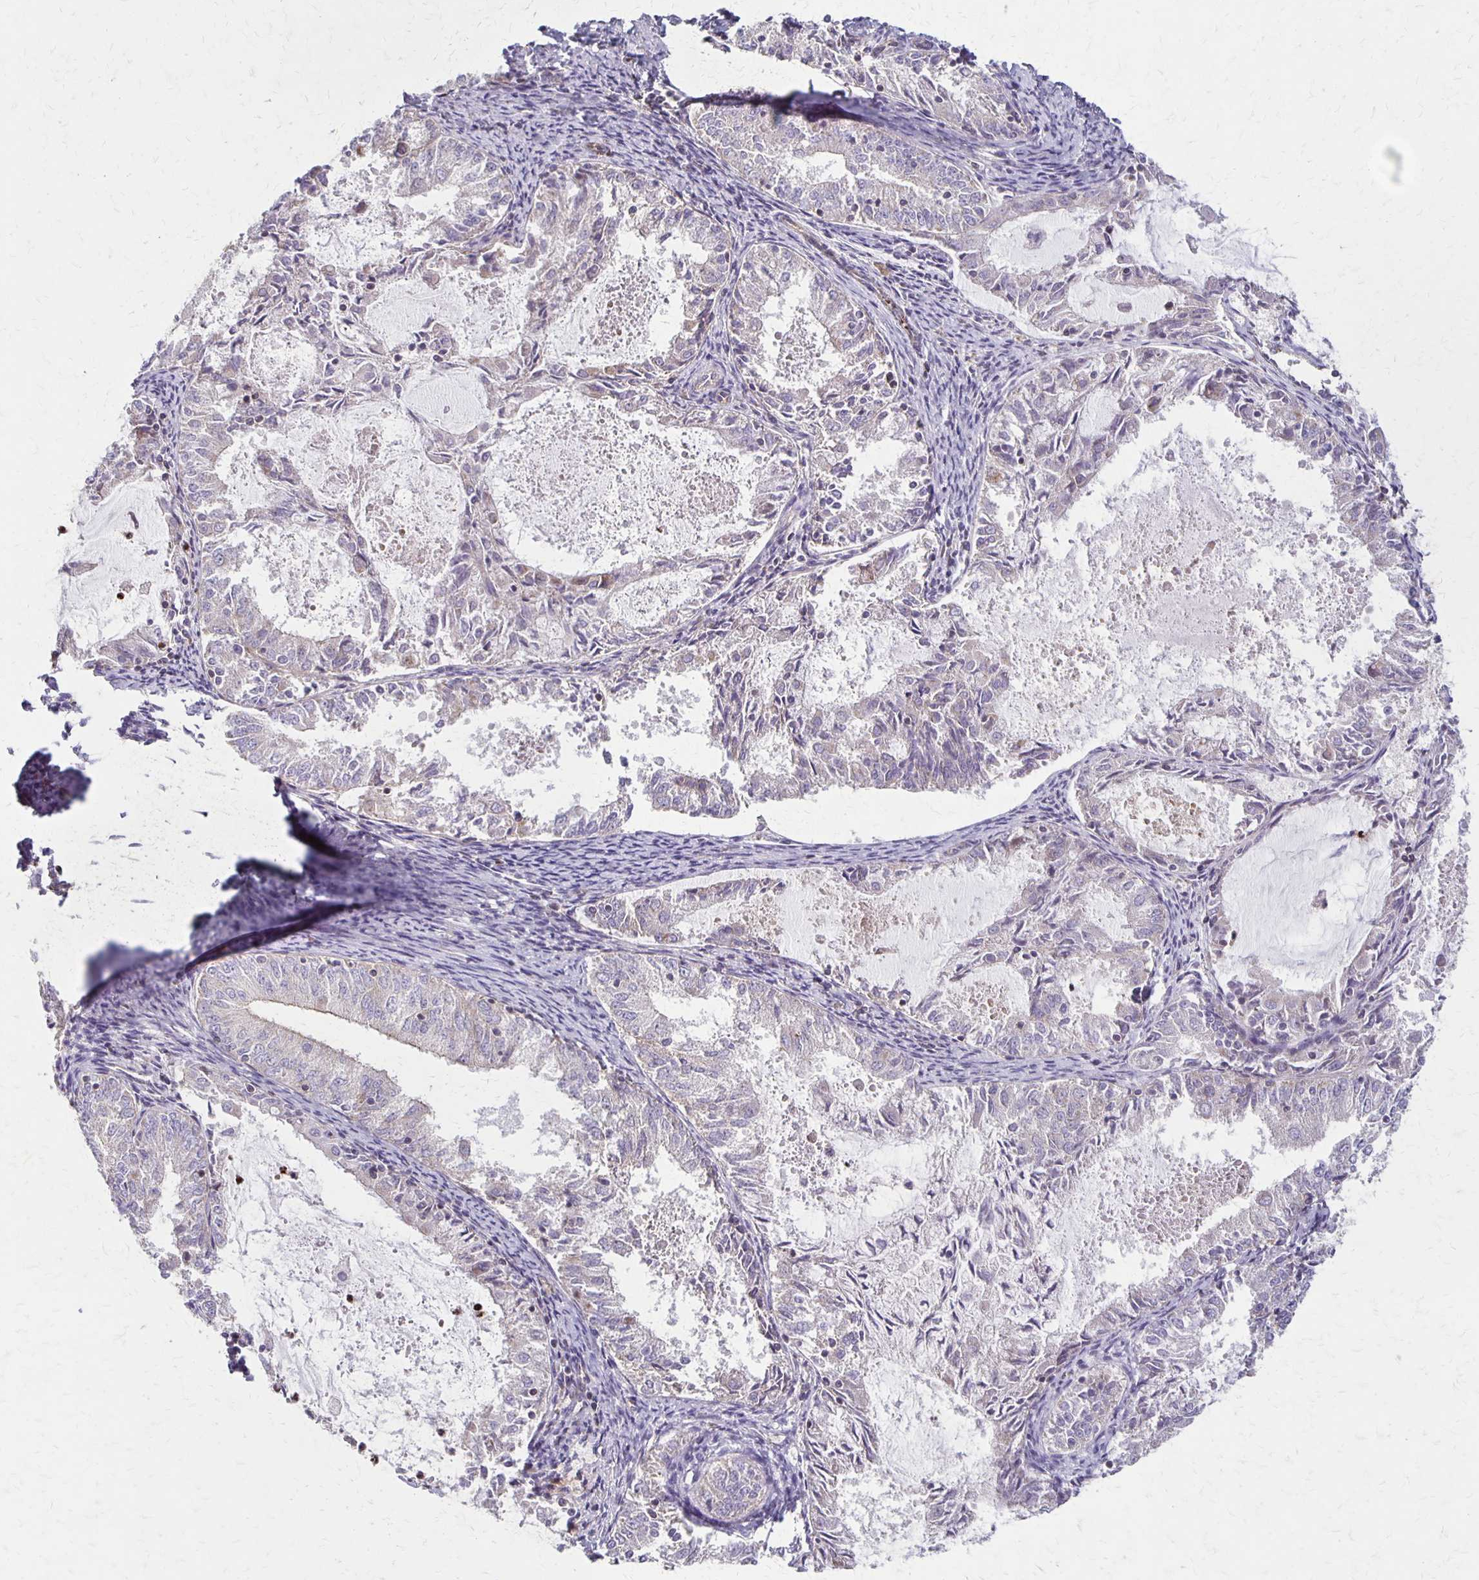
{"staining": {"intensity": "negative", "quantity": "none", "location": "none"}, "tissue": "endometrial cancer", "cell_type": "Tumor cells", "image_type": "cancer", "snomed": [{"axis": "morphology", "description": "Adenocarcinoma, NOS"}, {"axis": "topography", "description": "Endometrium"}], "caption": "DAB (3,3'-diaminobenzidine) immunohistochemical staining of endometrial adenocarcinoma demonstrates no significant staining in tumor cells.", "gene": "EIF4EBP2", "patient": {"sex": "female", "age": 57}}